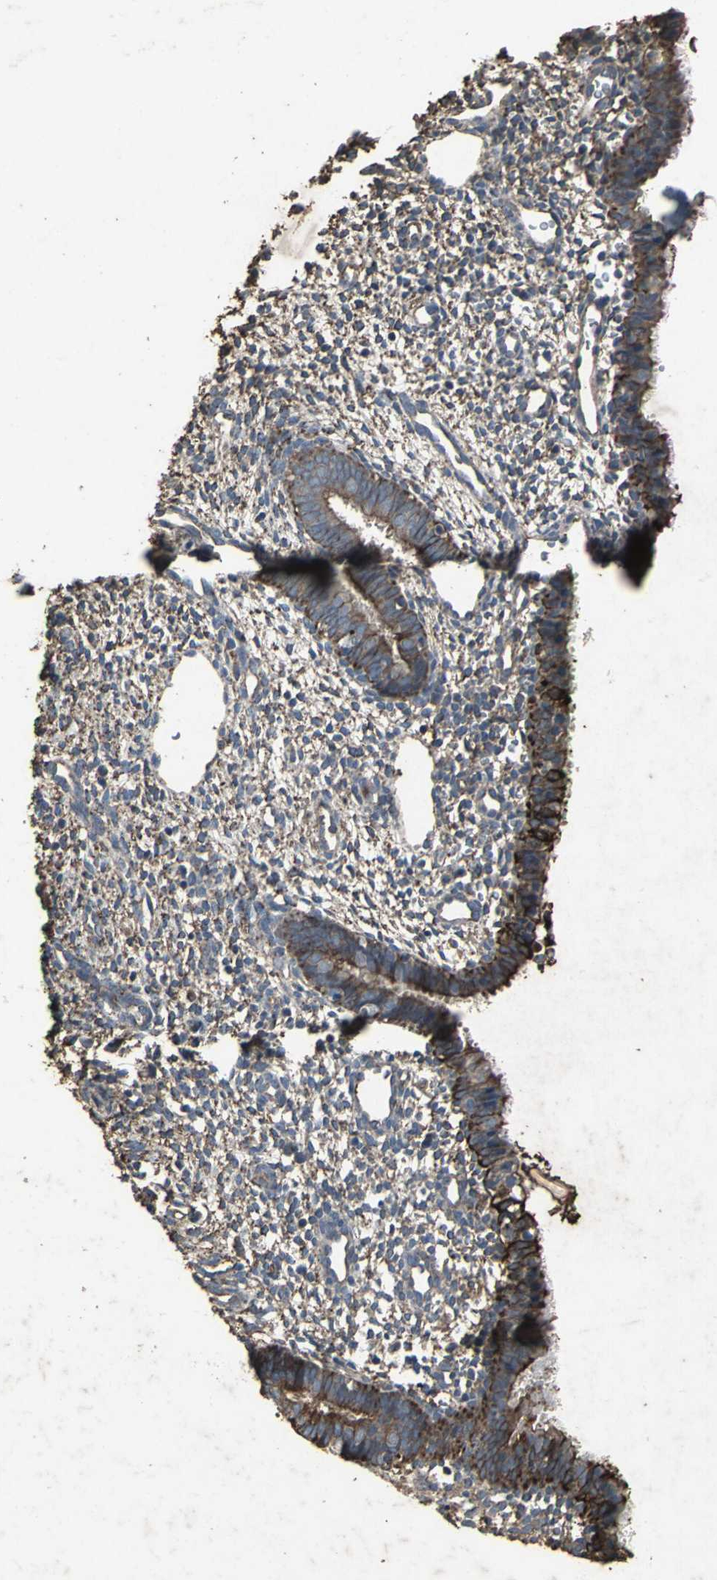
{"staining": {"intensity": "weak", "quantity": "25%-75%", "location": "cytoplasmic/membranous"}, "tissue": "endometrium", "cell_type": "Cells in endometrial stroma", "image_type": "normal", "snomed": [{"axis": "morphology", "description": "Normal tissue, NOS"}, {"axis": "topography", "description": "Endometrium"}], "caption": "DAB immunohistochemical staining of normal endometrium displays weak cytoplasmic/membranous protein positivity in about 25%-75% of cells in endometrial stroma. (IHC, brightfield microscopy, high magnification).", "gene": "CCR9", "patient": {"sex": "female", "age": 27}}